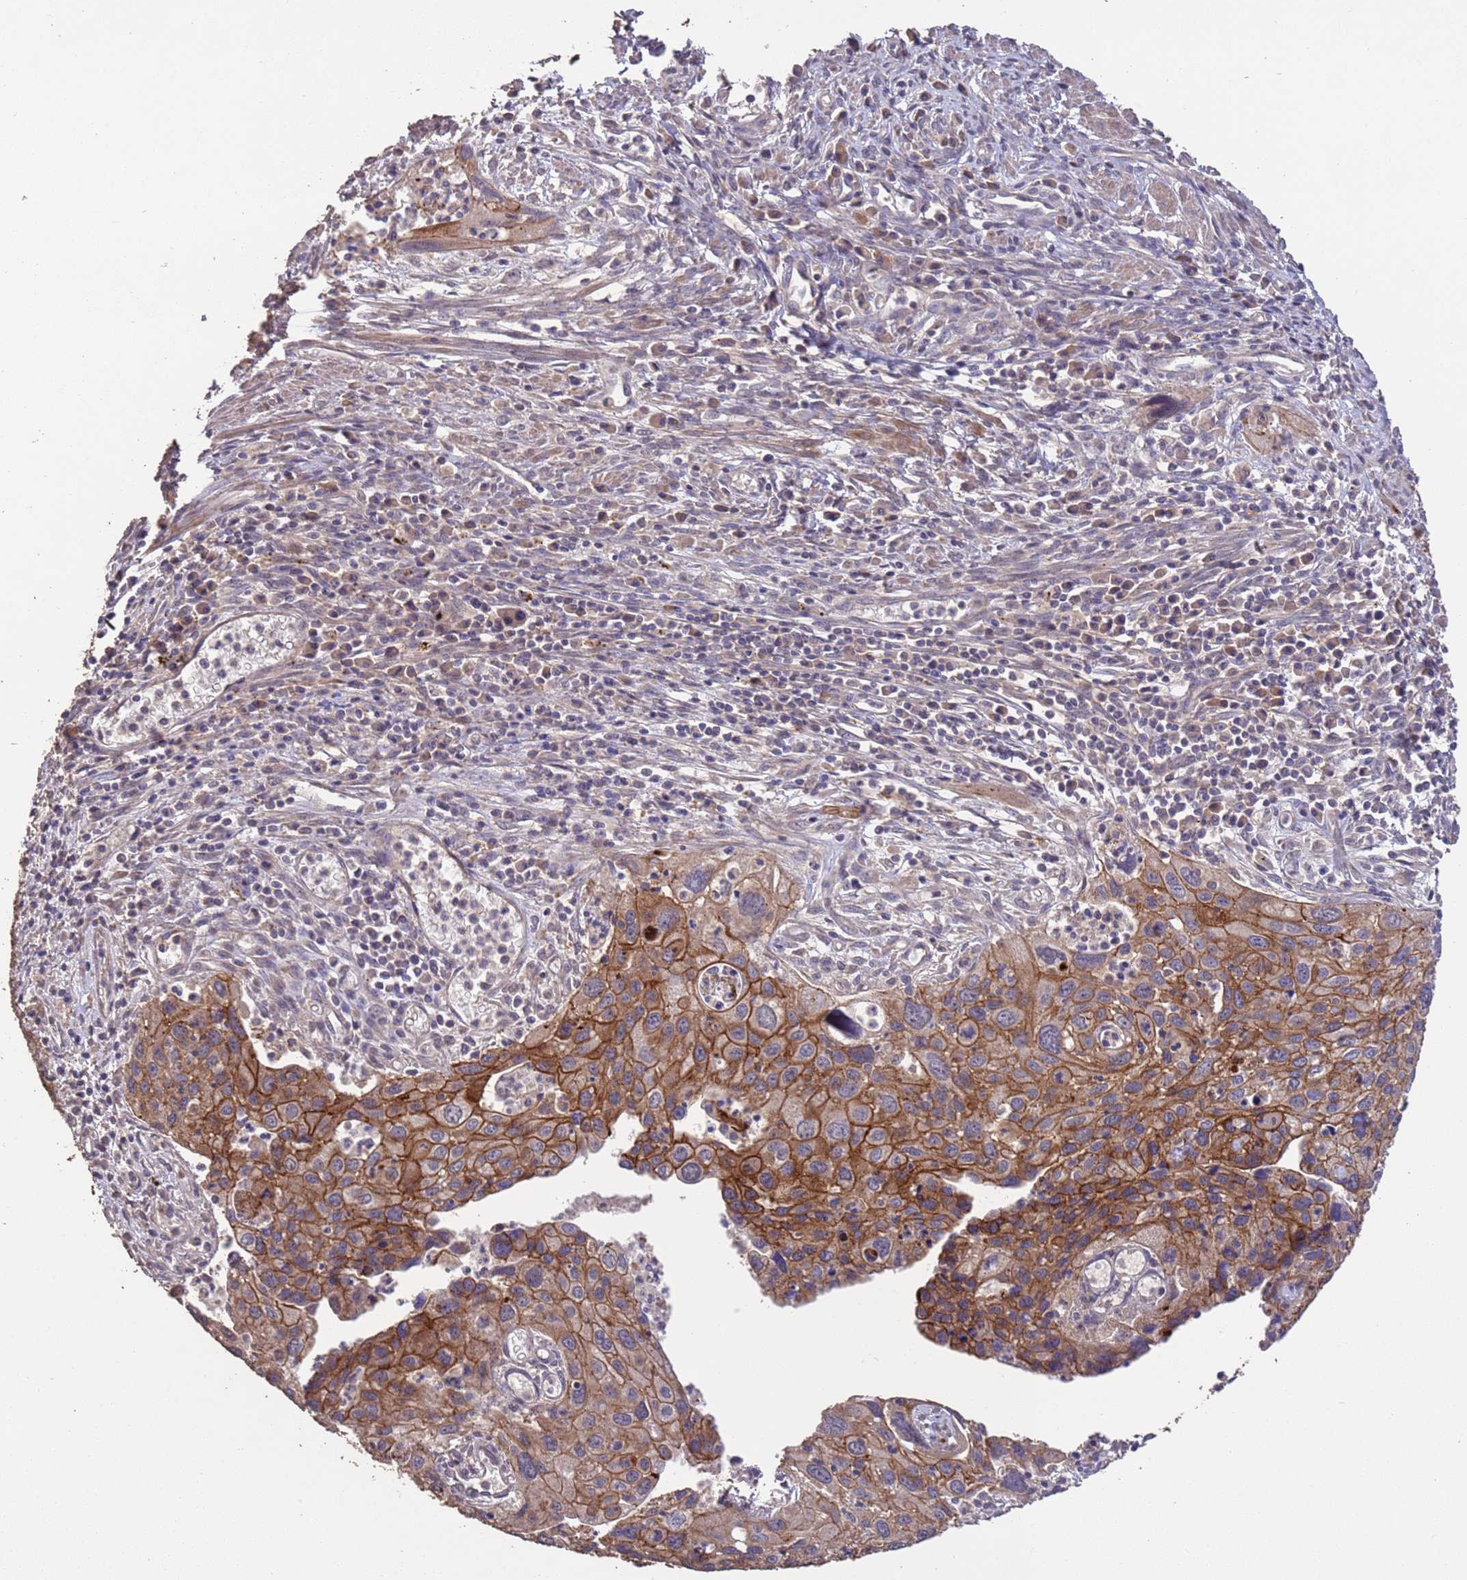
{"staining": {"intensity": "moderate", "quantity": ">75%", "location": "cytoplasmic/membranous"}, "tissue": "cervical cancer", "cell_type": "Tumor cells", "image_type": "cancer", "snomed": [{"axis": "morphology", "description": "Squamous cell carcinoma, NOS"}, {"axis": "topography", "description": "Cervix"}], "caption": "Immunohistochemistry (IHC) micrograph of human cervical cancer stained for a protein (brown), which demonstrates medium levels of moderate cytoplasmic/membranous expression in about >75% of tumor cells.", "gene": "SLC9B2", "patient": {"sex": "female", "age": 55}}